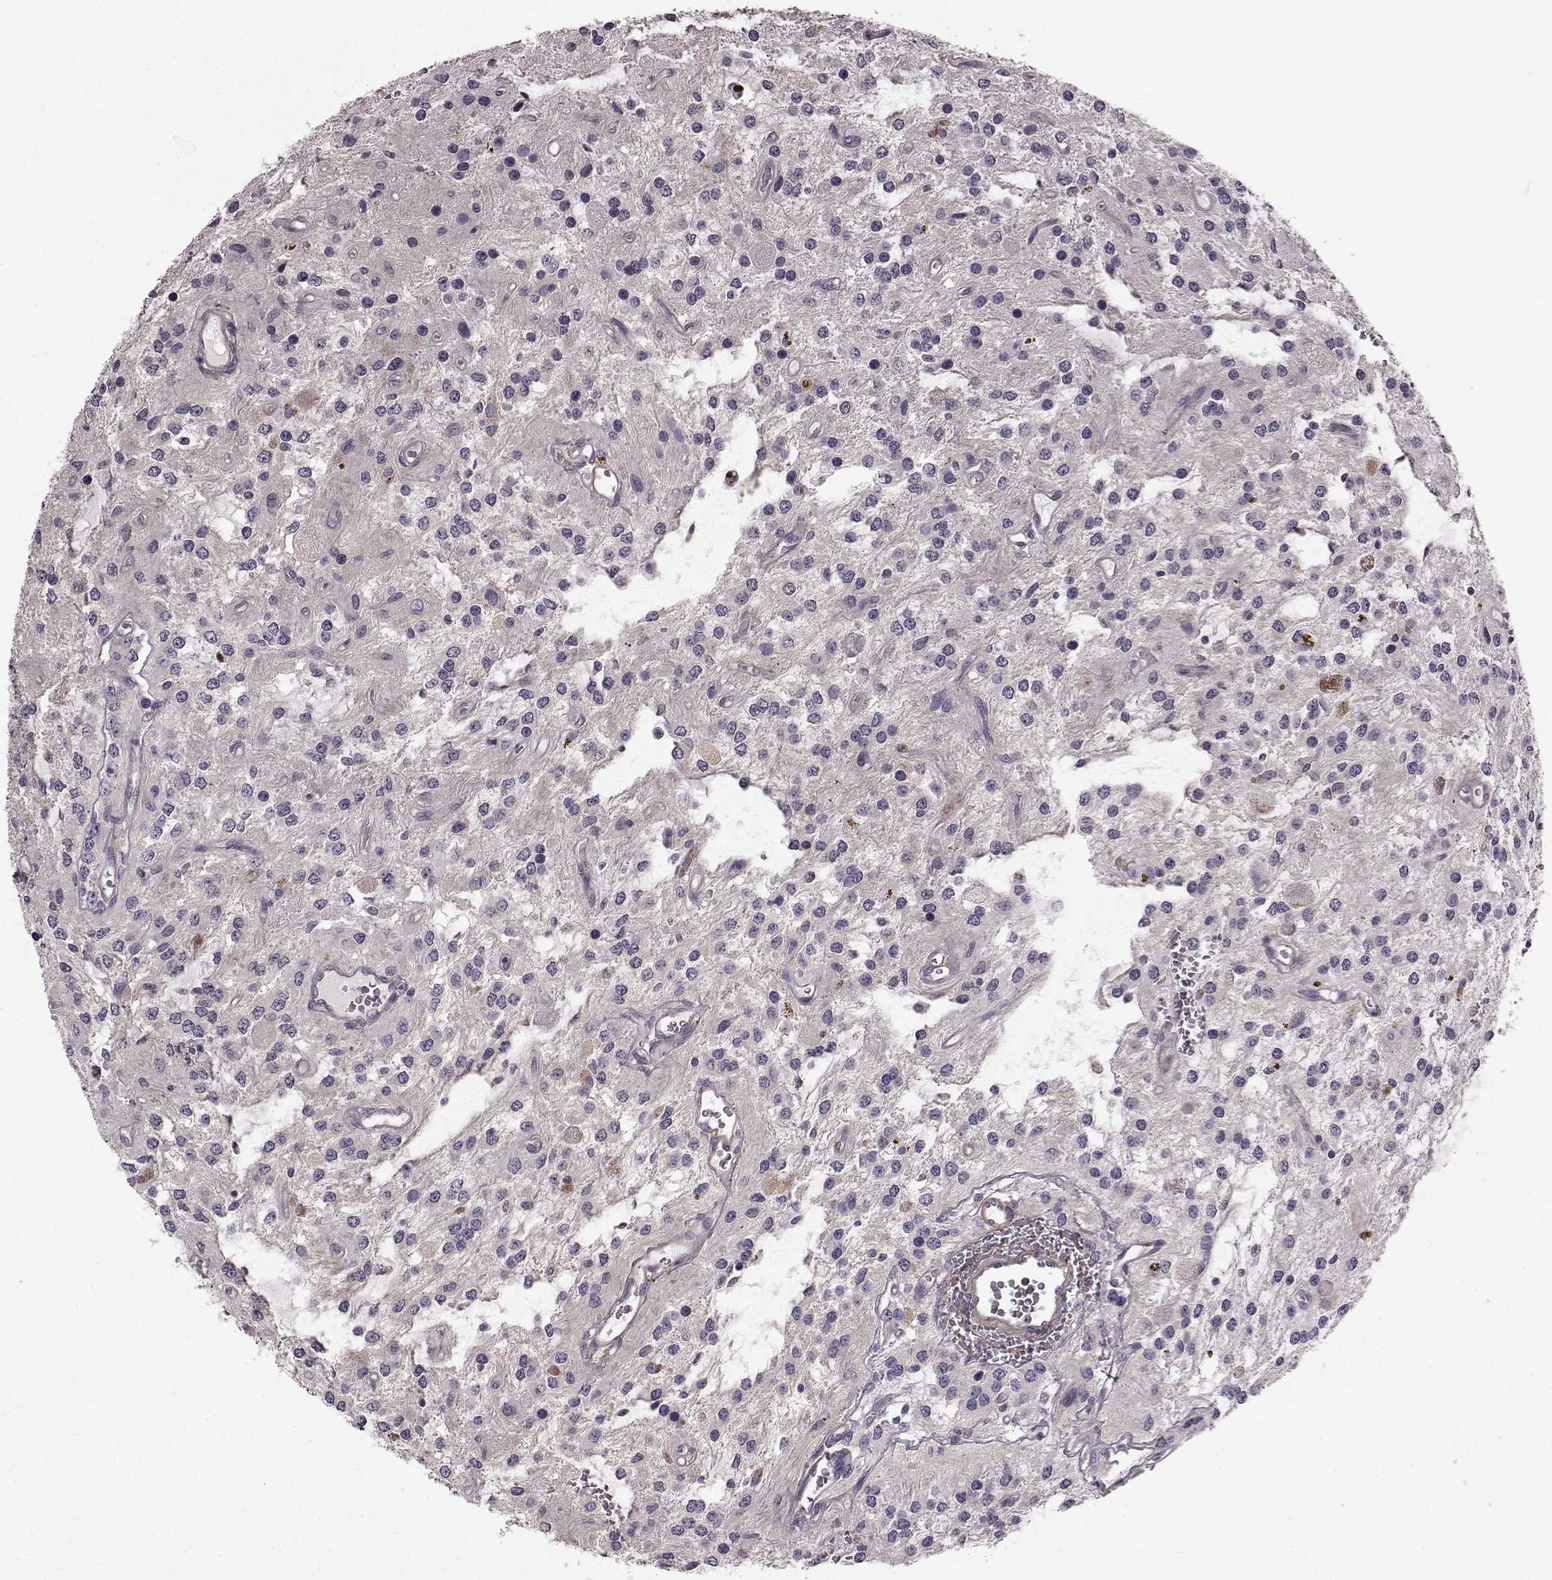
{"staining": {"intensity": "negative", "quantity": "none", "location": "none"}, "tissue": "glioma", "cell_type": "Tumor cells", "image_type": "cancer", "snomed": [{"axis": "morphology", "description": "Glioma, malignant, Low grade"}, {"axis": "topography", "description": "Cerebellum"}], "caption": "This is an immunohistochemistry (IHC) histopathology image of malignant glioma (low-grade). There is no staining in tumor cells.", "gene": "GRK1", "patient": {"sex": "female", "age": 14}}